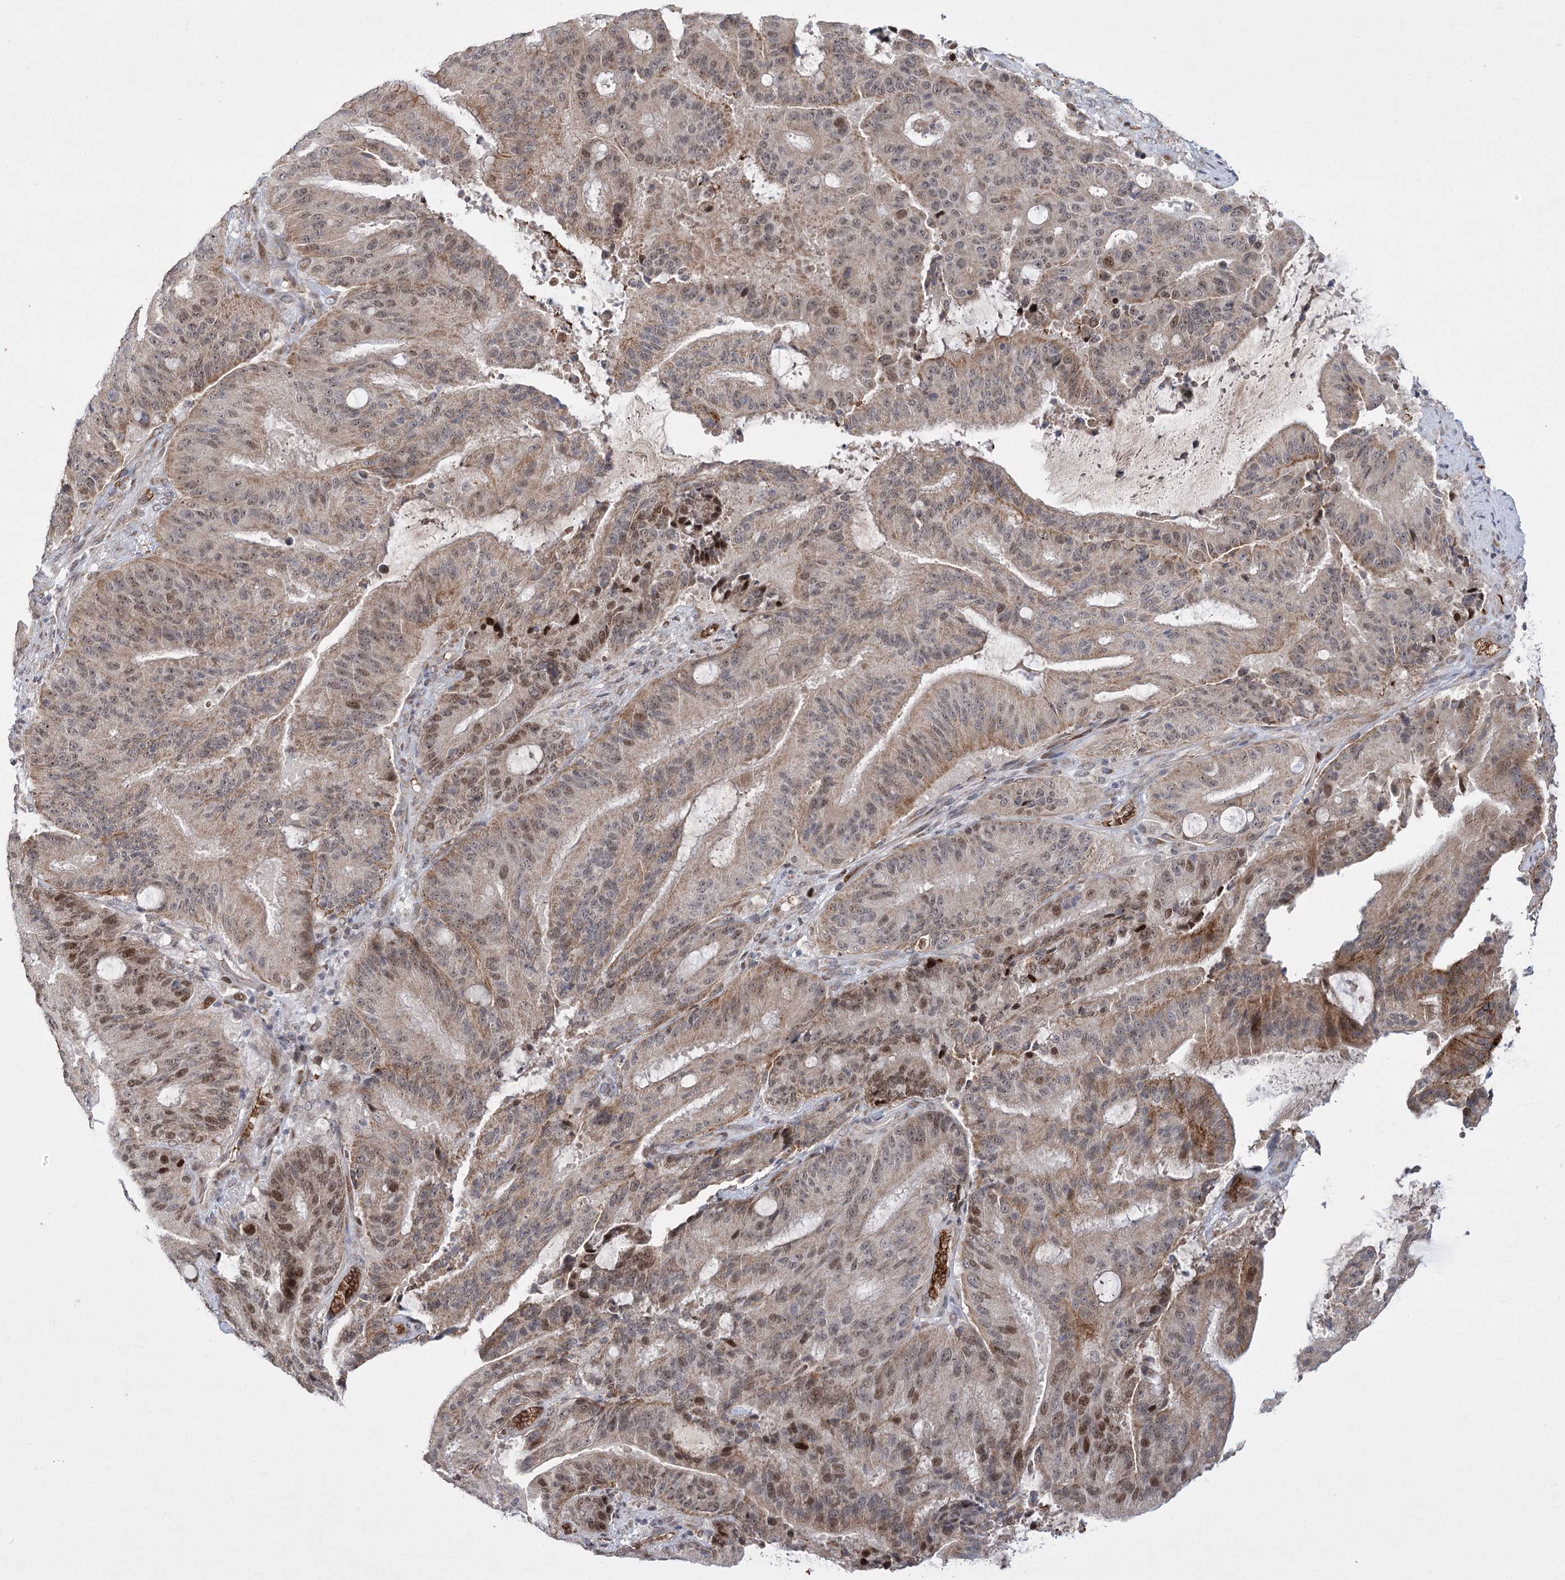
{"staining": {"intensity": "moderate", "quantity": ">75%", "location": "cytoplasmic/membranous,nuclear"}, "tissue": "liver cancer", "cell_type": "Tumor cells", "image_type": "cancer", "snomed": [{"axis": "morphology", "description": "Normal tissue, NOS"}, {"axis": "morphology", "description": "Cholangiocarcinoma"}, {"axis": "topography", "description": "Liver"}, {"axis": "topography", "description": "Peripheral nerve tissue"}], "caption": "A brown stain labels moderate cytoplasmic/membranous and nuclear positivity of a protein in cholangiocarcinoma (liver) tumor cells.", "gene": "NSMCE4A", "patient": {"sex": "female", "age": 73}}